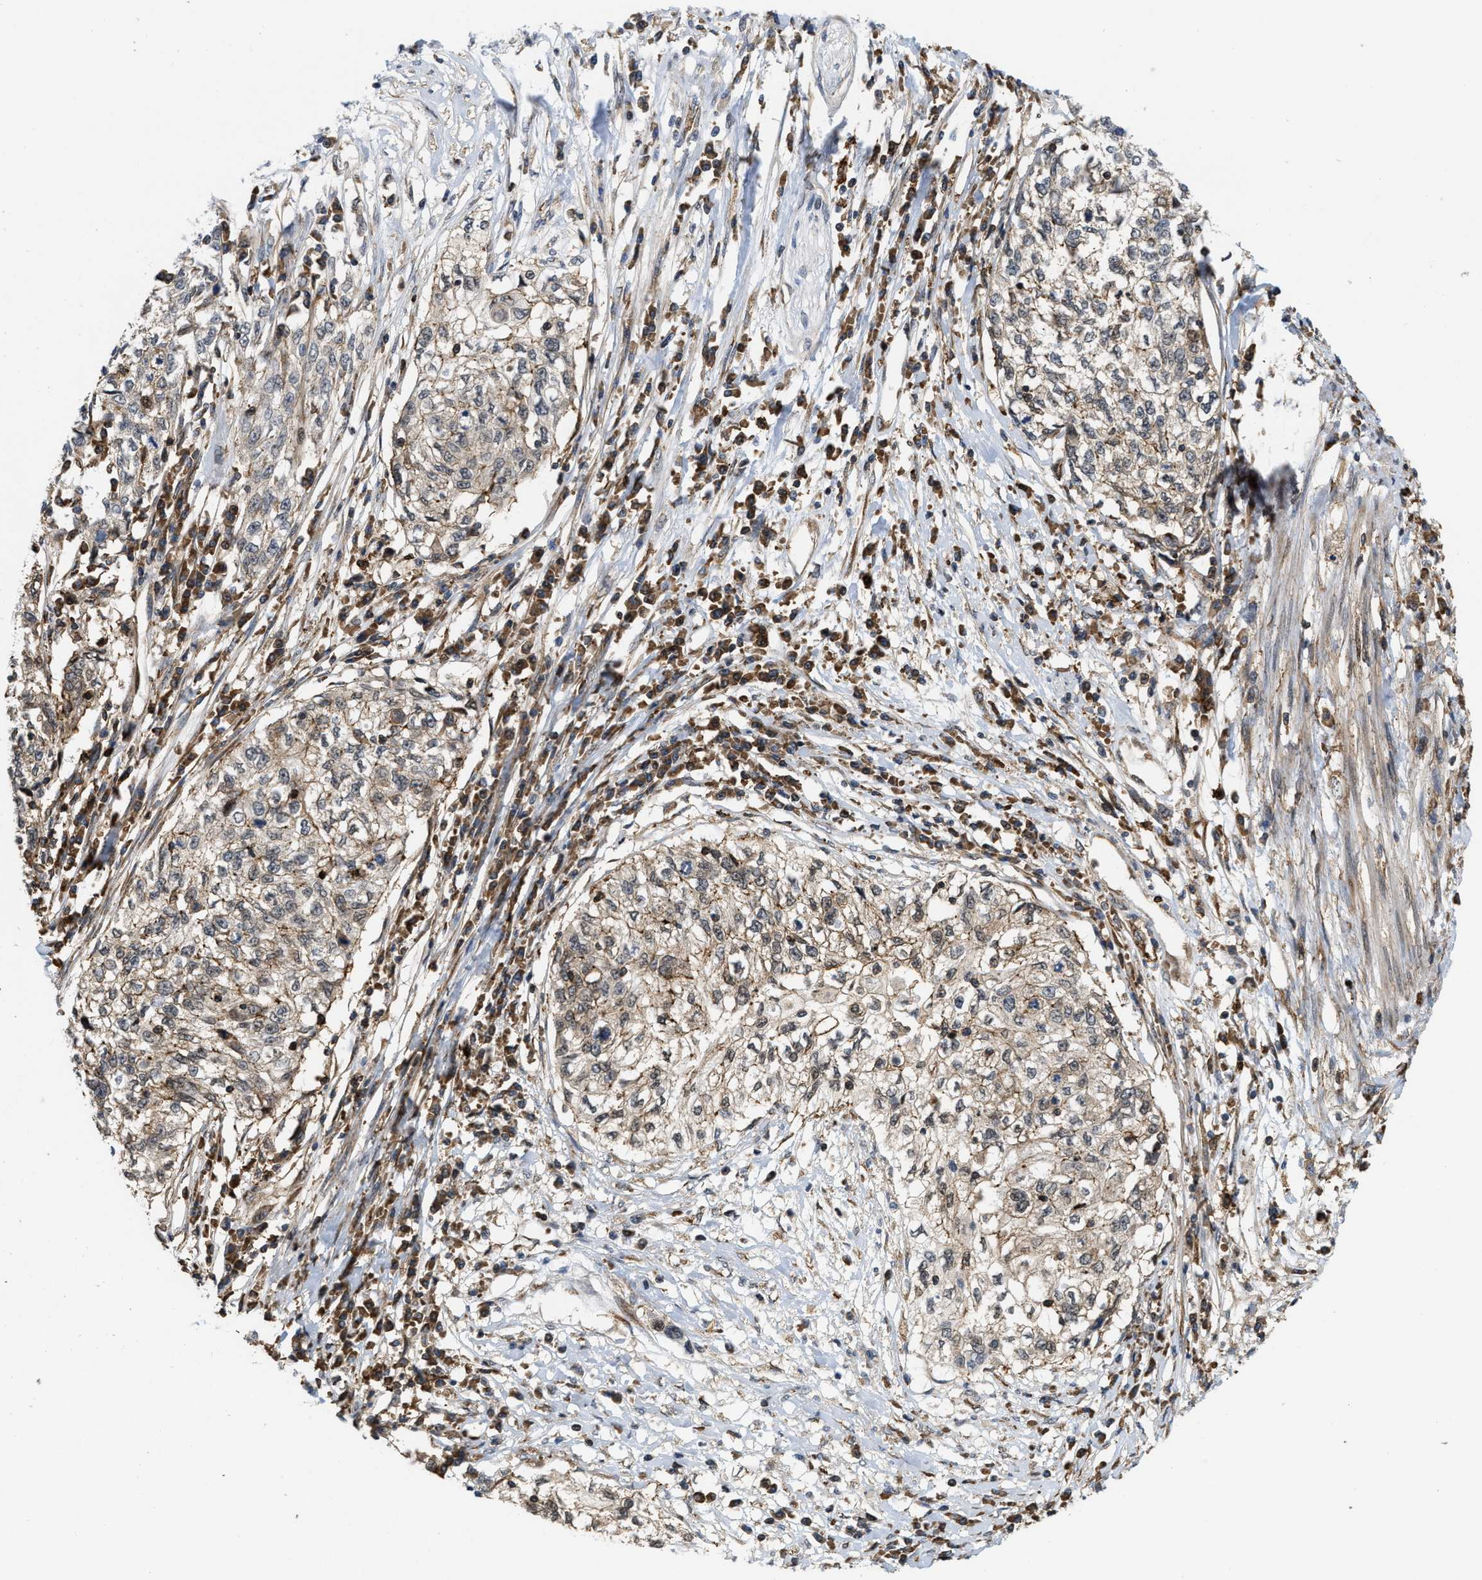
{"staining": {"intensity": "weak", "quantity": ">75%", "location": "cytoplasmic/membranous"}, "tissue": "cervical cancer", "cell_type": "Tumor cells", "image_type": "cancer", "snomed": [{"axis": "morphology", "description": "Squamous cell carcinoma, NOS"}, {"axis": "topography", "description": "Cervix"}], "caption": "Immunohistochemical staining of human squamous cell carcinoma (cervical) shows weak cytoplasmic/membranous protein positivity in about >75% of tumor cells.", "gene": "IQCE", "patient": {"sex": "female", "age": 57}}